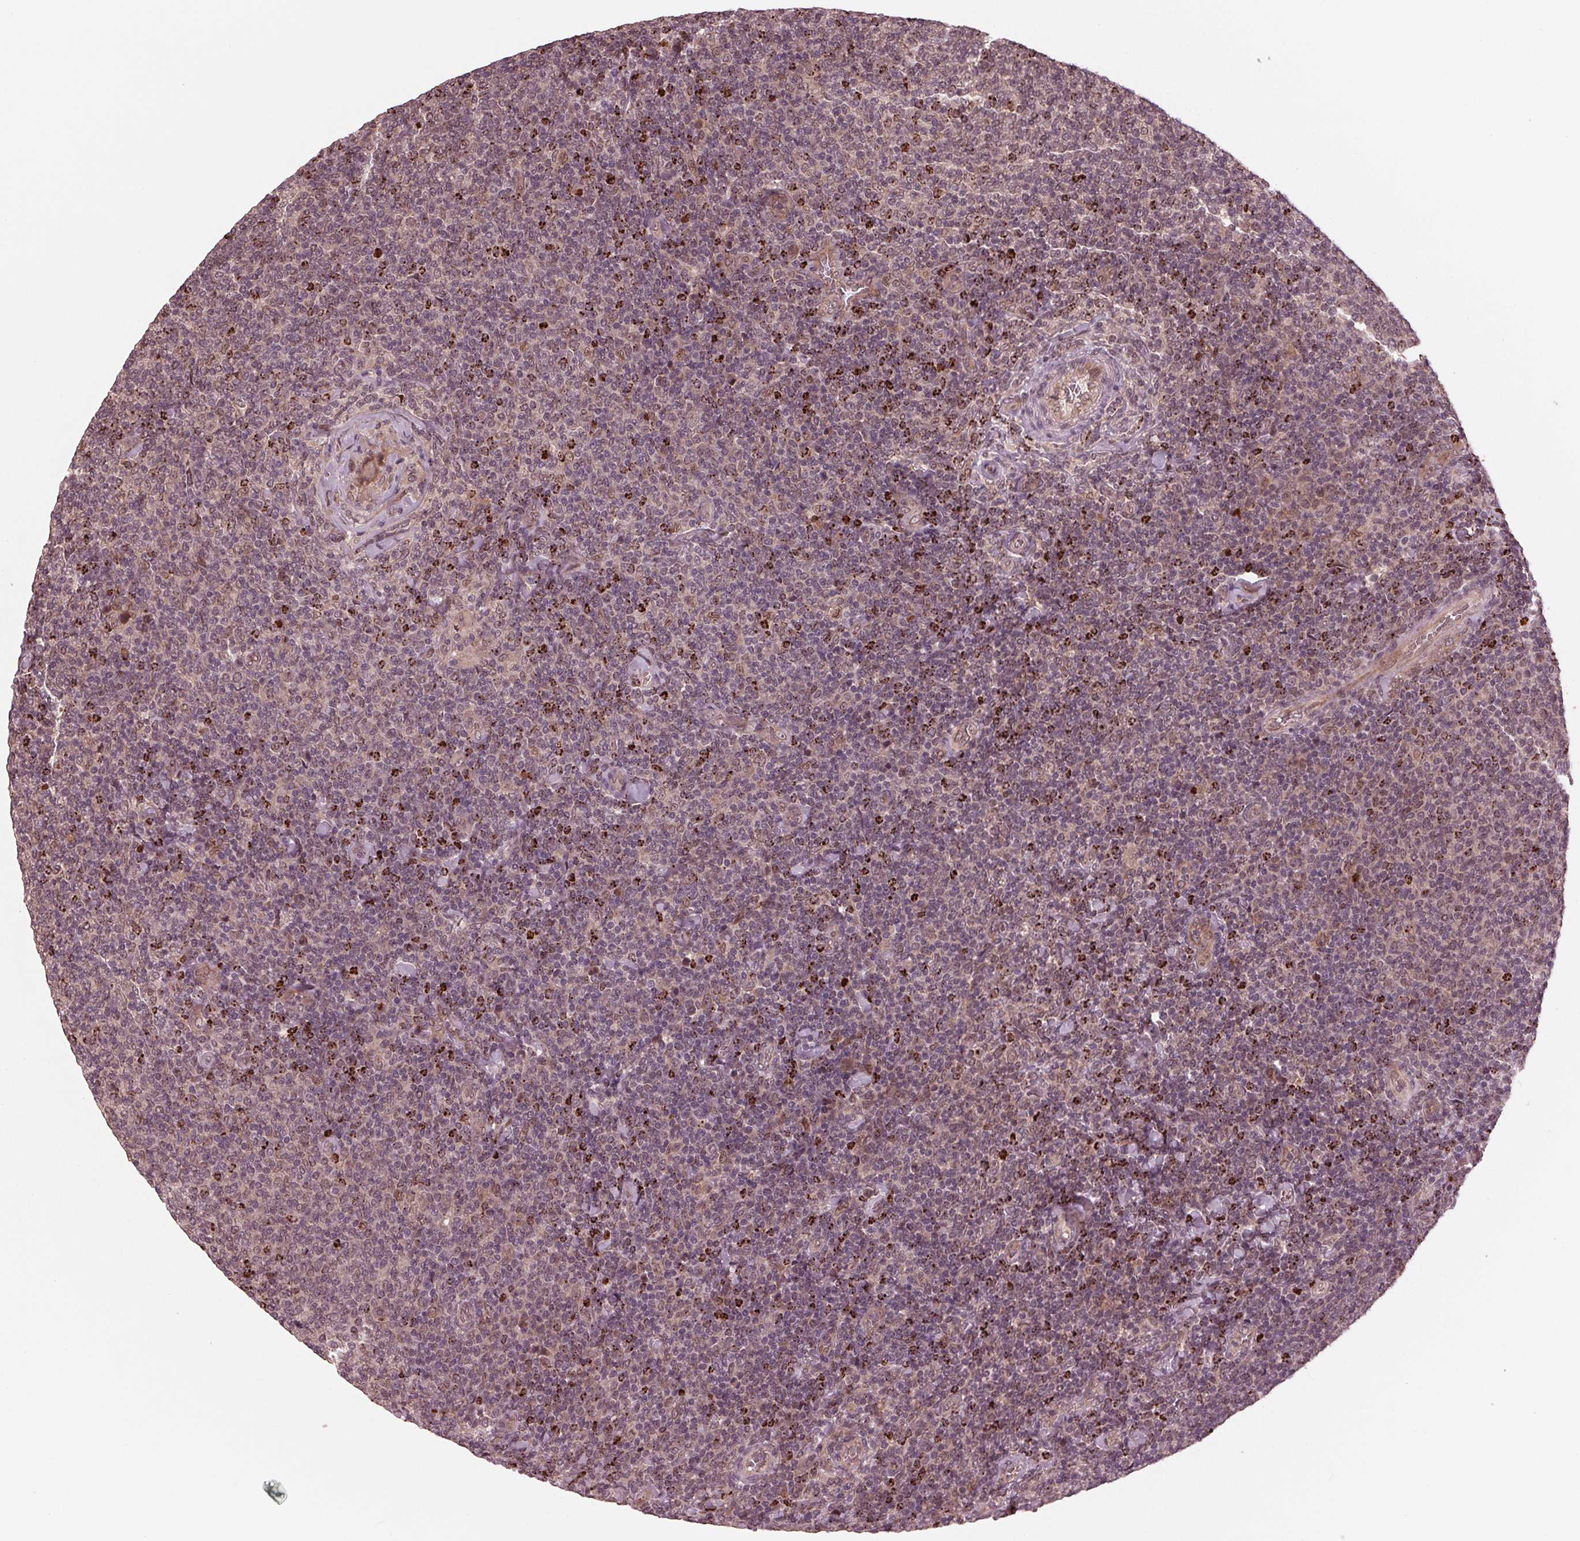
{"staining": {"intensity": "weak", "quantity": ">75%", "location": "cytoplasmic/membranous,nuclear"}, "tissue": "lymphoma", "cell_type": "Tumor cells", "image_type": "cancer", "snomed": [{"axis": "morphology", "description": "Malignant lymphoma, non-Hodgkin's type, Low grade"}, {"axis": "topography", "description": "Lymph node"}], "caption": "Tumor cells show low levels of weak cytoplasmic/membranous and nuclear expression in approximately >75% of cells in human lymphoma. The staining is performed using DAB (3,3'-diaminobenzidine) brown chromogen to label protein expression. The nuclei are counter-stained blue using hematoxylin.", "gene": "ZNF471", "patient": {"sex": "male", "age": 52}}